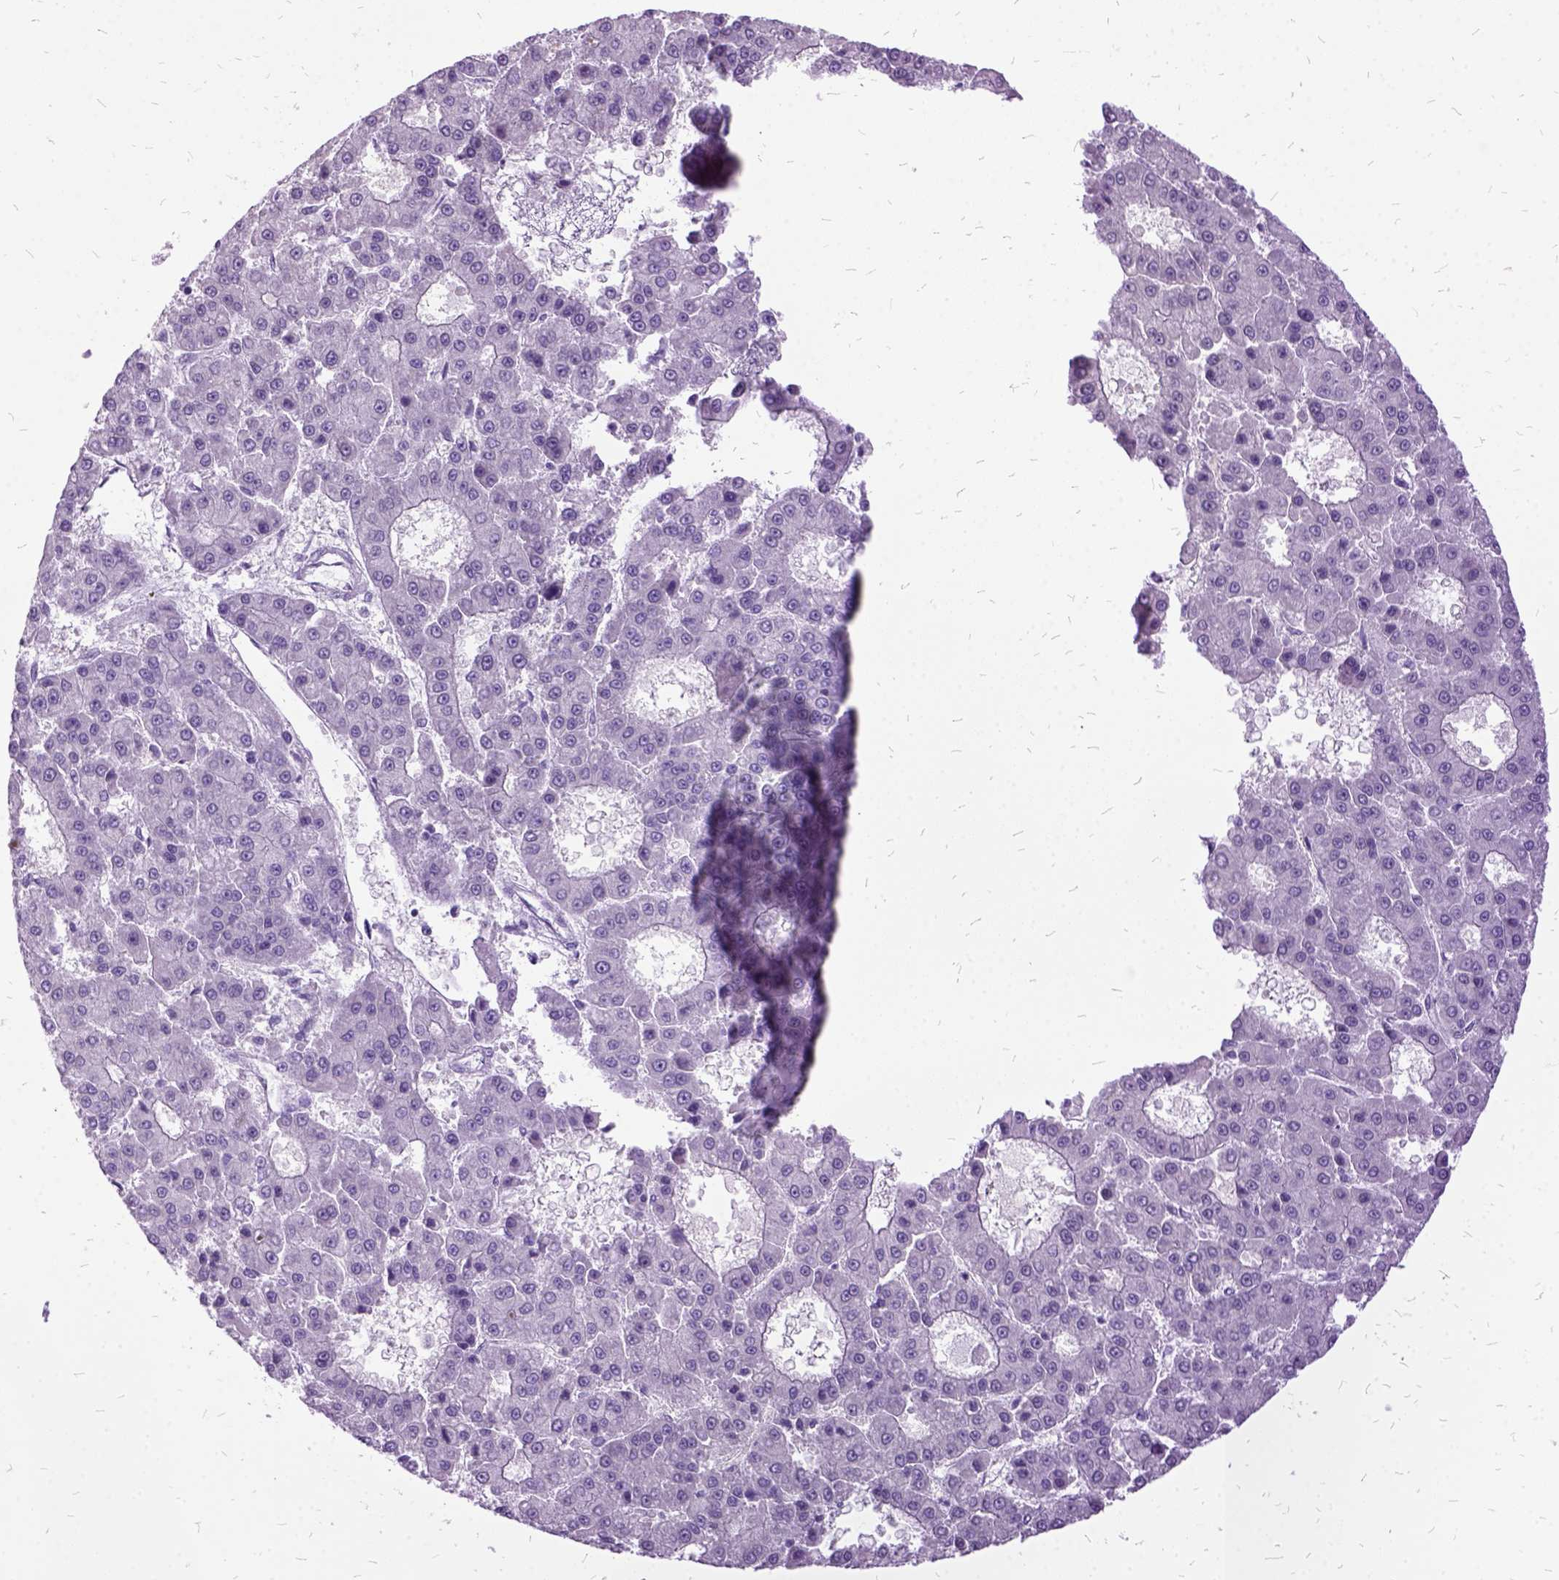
{"staining": {"intensity": "negative", "quantity": "none", "location": "none"}, "tissue": "liver cancer", "cell_type": "Tumor cells", "image_type": "cancer", "snomed": [{"axis": "morphology", "description": "Carcinoma, Hepatocellular, NOS"}, {"axis": "topography", "description": "Liver"}], "caption": "Human hepatocellular carcinoma (liver) stained for a protein using immunohistochemistry displays no staining in tumor cells.", "gene": "MME", "patient": {"sex": "male", "age": 70}}